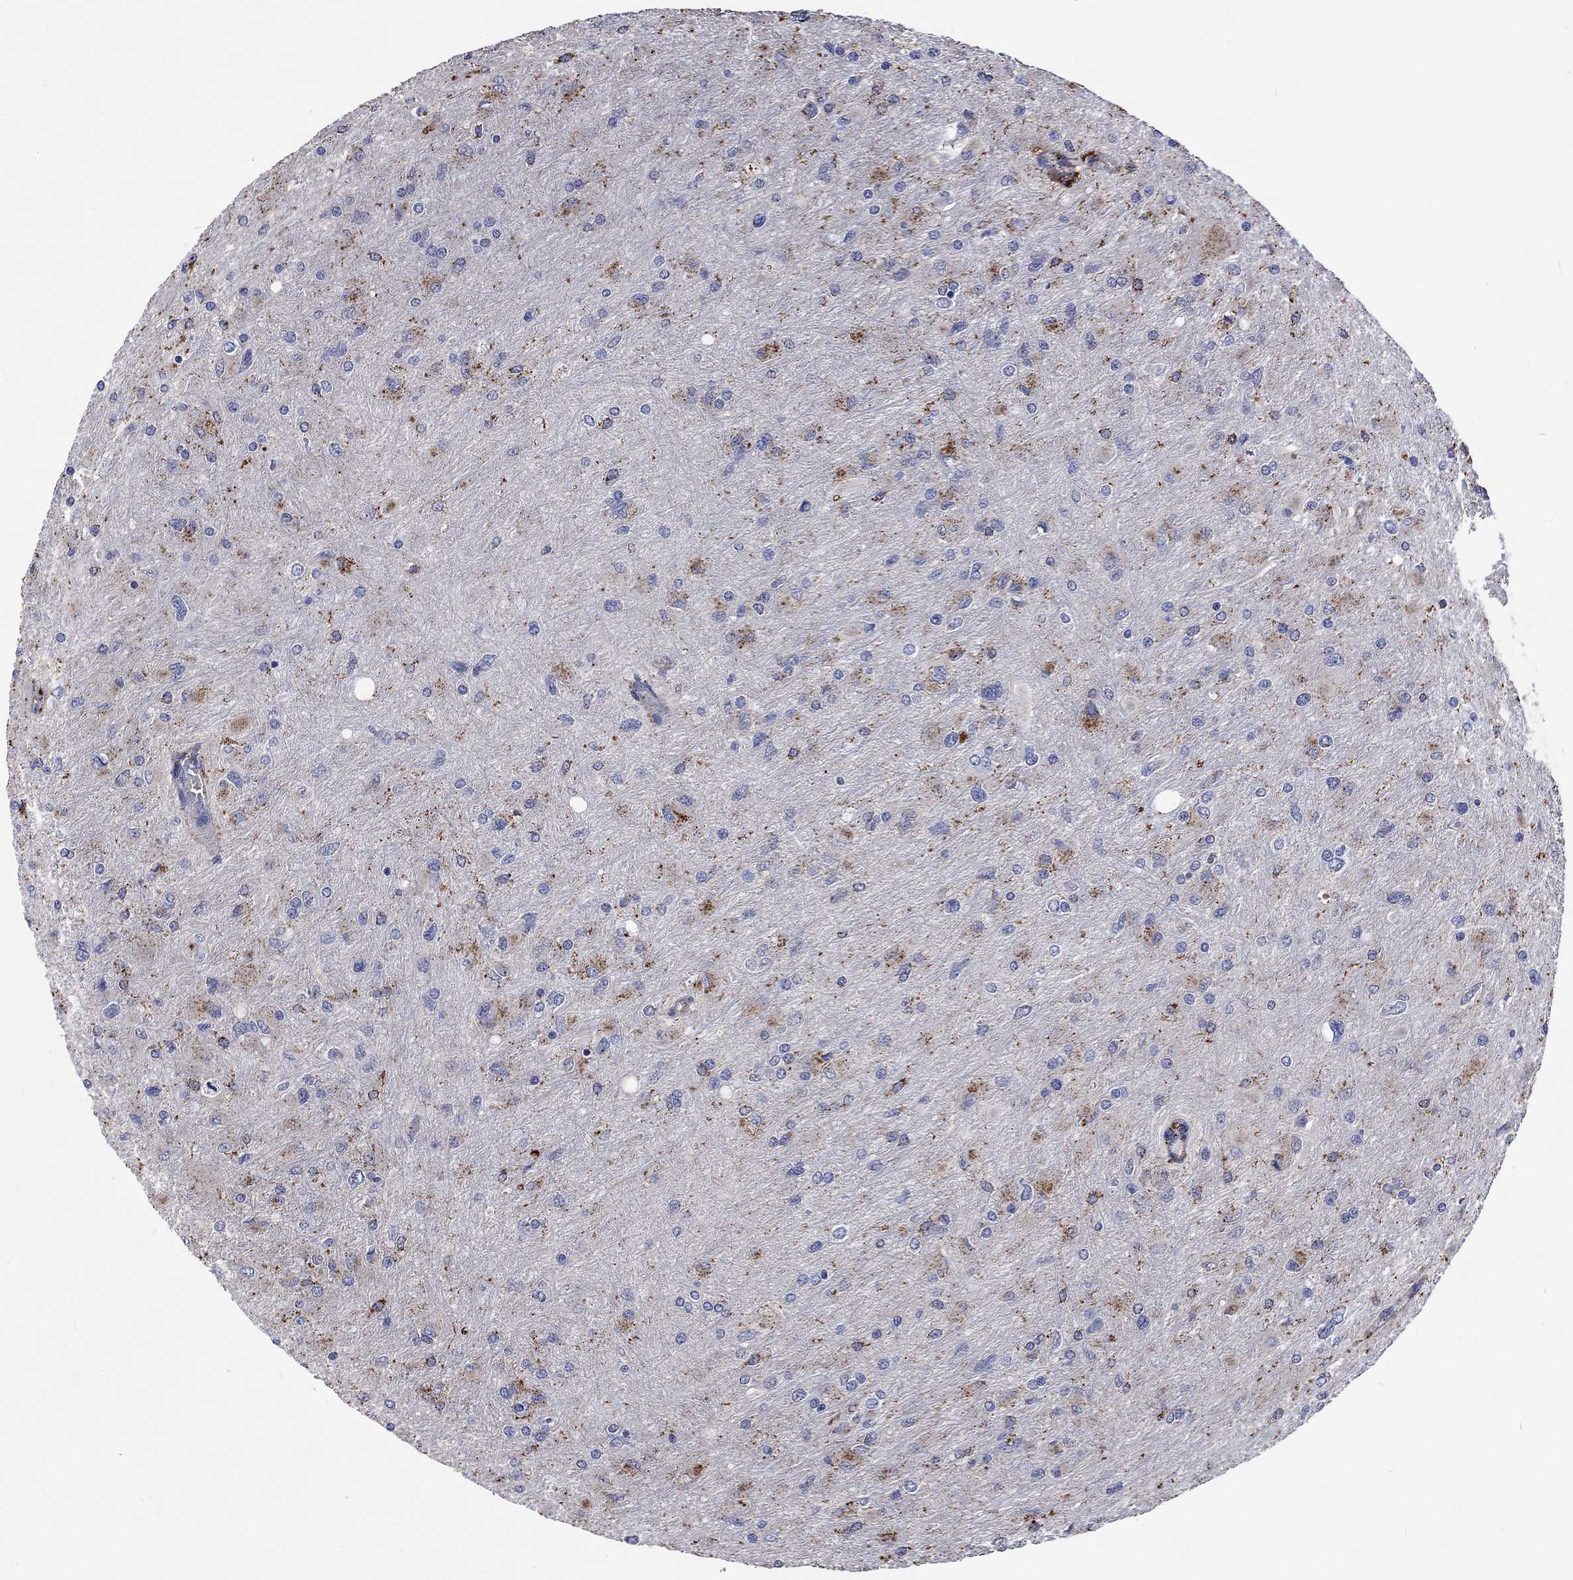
{"staining": {"intensity": "strong", "quantity": "25%-75%", "location": "cytoplasmic/membranous"}, "tissue": "glioma", "cell_type": "Tumor cells", "image_type": "cancer", "snomed": [{"axis": "morphology", "description": "Glioma, malignant, High grade"}, {"axis": "topography", "description": "Cerebral cortex"}], "caption": "Protein expression analysis of human glioma reveals strong cytoplasmic/membranous expression in about 25%-75% of tumor cells.", "gene": "CTSB", "patient": {"sex": "female", "age": 36}}